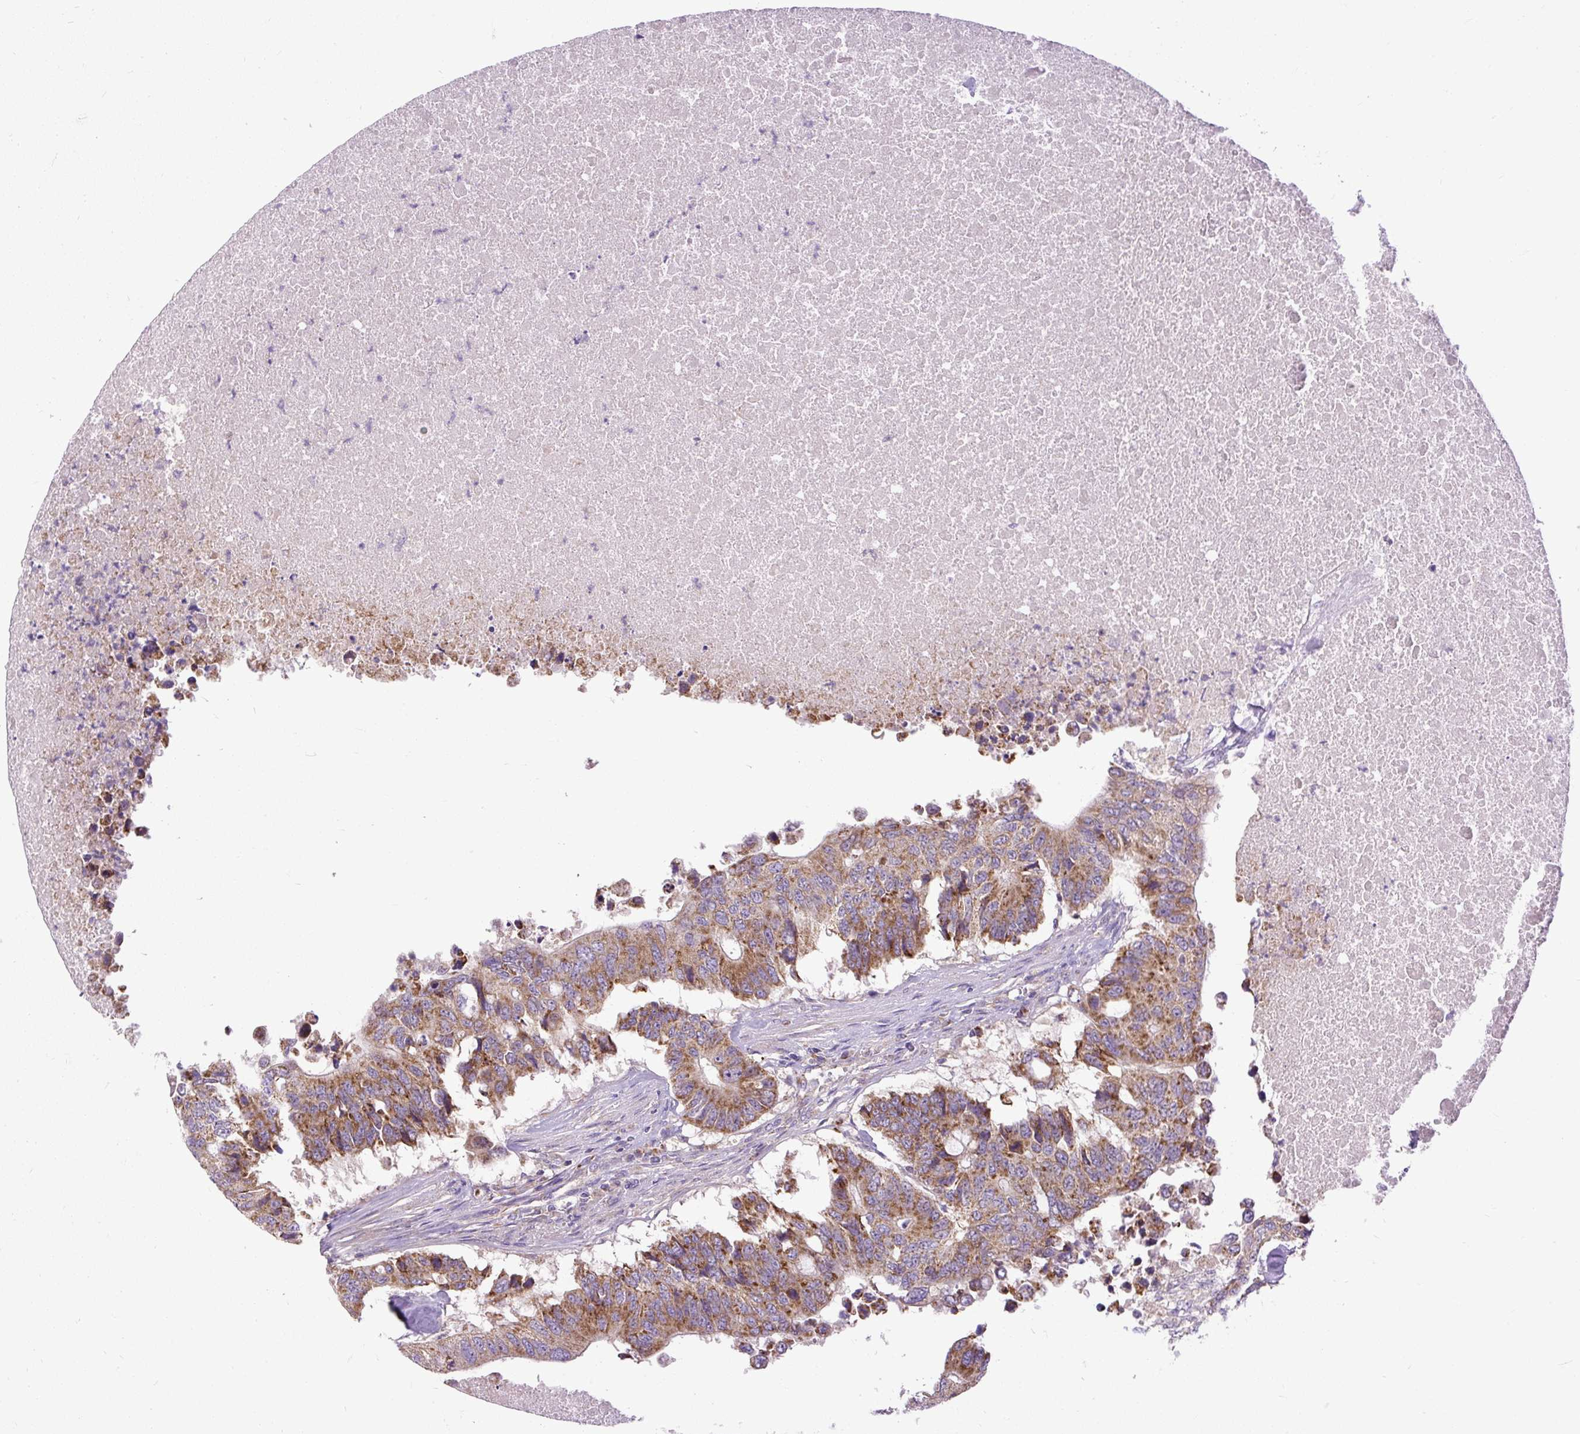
{"staining": {"intensity": "moderate", "quantity": ">75%", "location": "cytoplasmic/membranous"}, "tissue": "colorectal cancer", "cell_type": "Tumor cells", "image_type": "cancer", "snomed": [{"axis": "morphology", "description": "Adenocarcinoma, NOS"}, {"axis": "topography", "description": "Colon"}], "caption": "This image displays immunohistochemistry staining of human colorectal adenocarcinoma, with medium moderate cytoplasmic/membranous positivity in about >75% of tumor cells.", "gene": "TM2D3", "patient": {"sex": "male", "age": 71}}